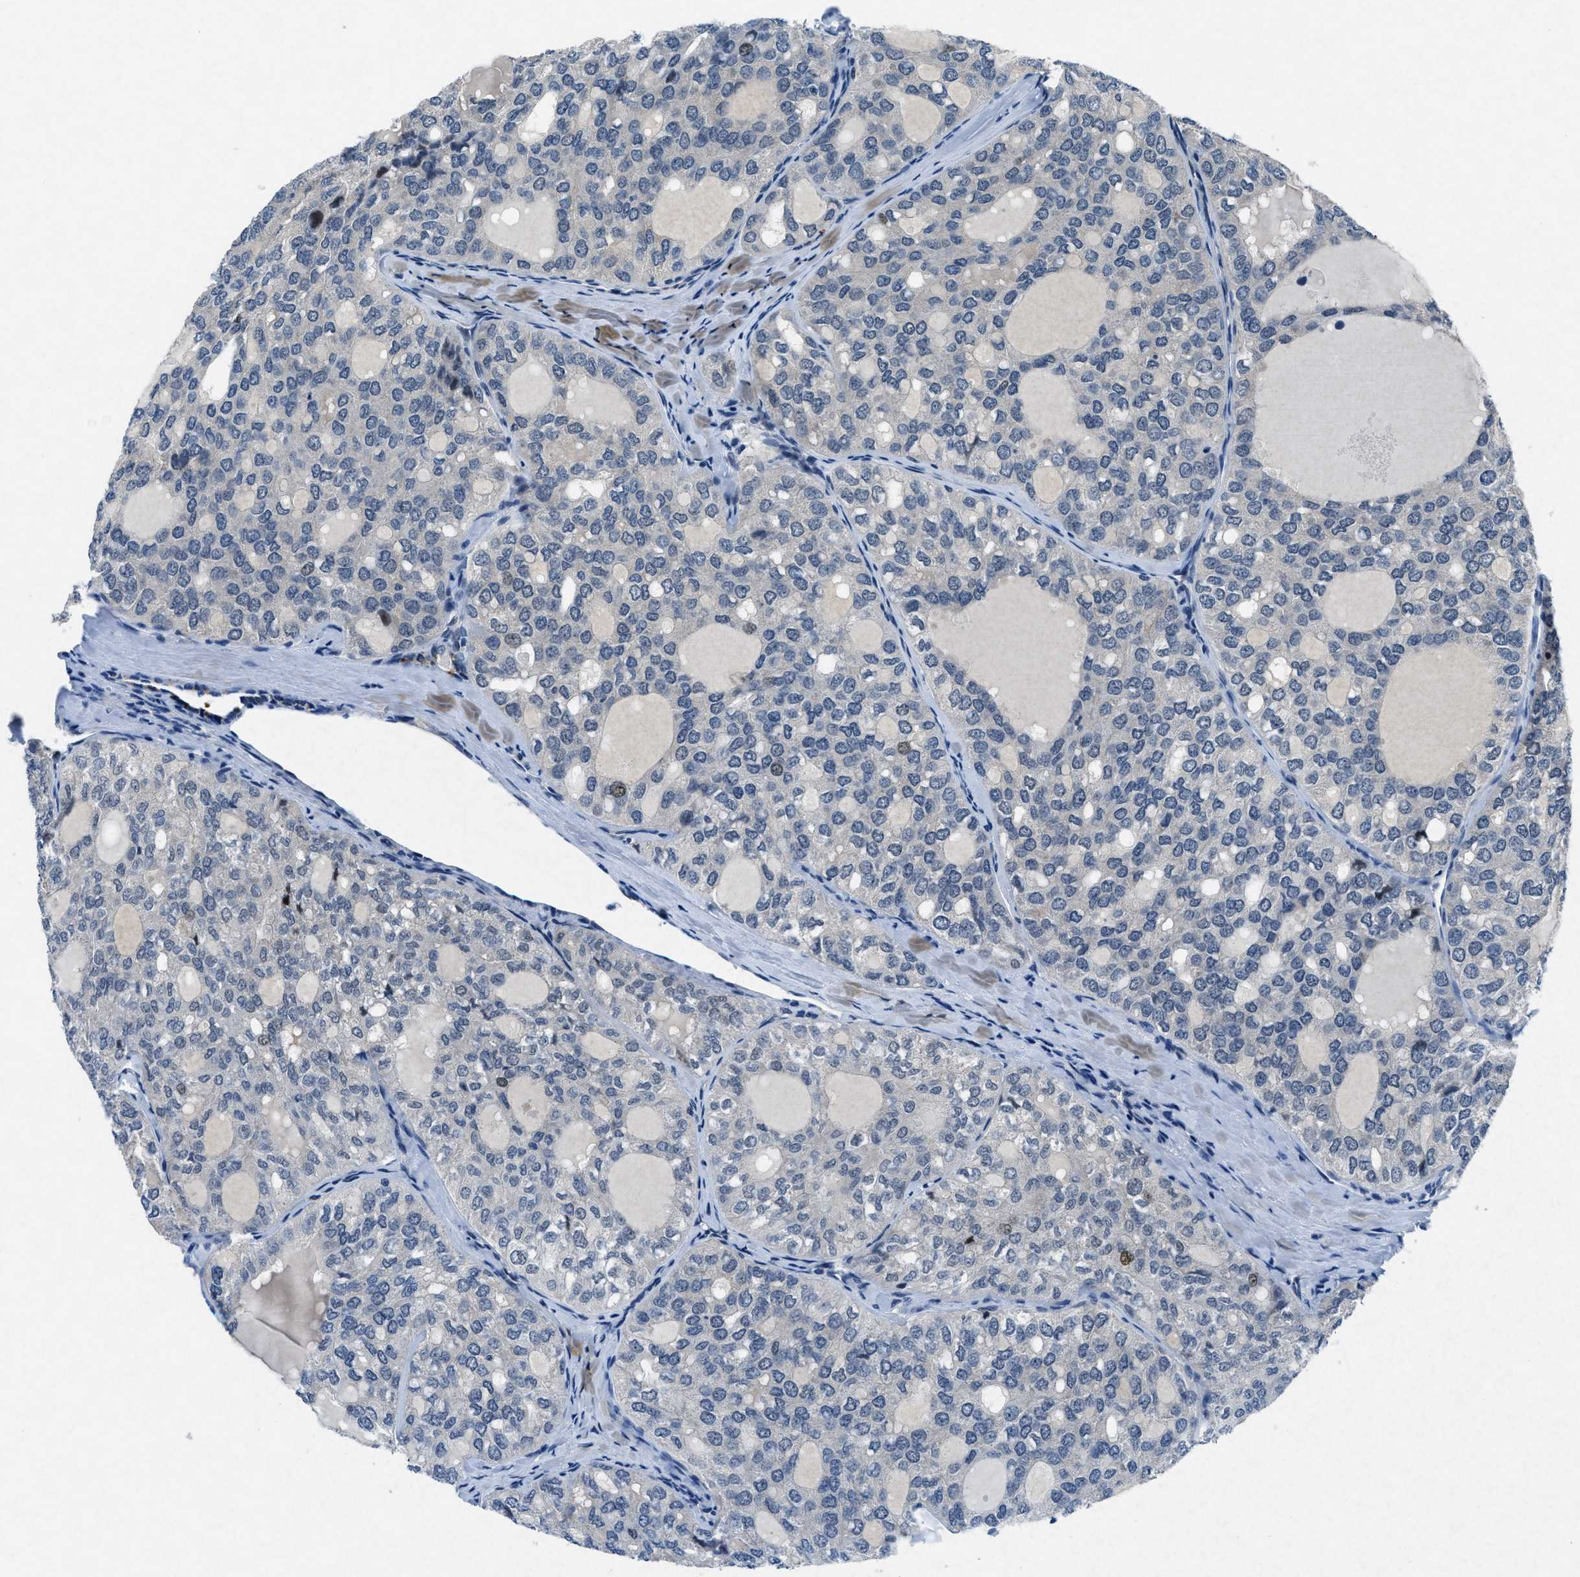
{"staining": {"intensity": "negative", "quantity": "none", "location": "none"}, "tissue": "thyroid cancer", "cell_type": "Tumor cells", "image_type": "cancer", "snomed": [{"axis": "morphology", "description": "Follicular adenoma carcinoma, NOS"}, {"axis": "topography", "description": "Thyroid gland"}], "caption": "The micrograph reveals no staining of tumor cells in thyroid follicular adenoma carcinoma.", "gene": "PHLDA1", "patient": {"sex": "male", "age": 75}}